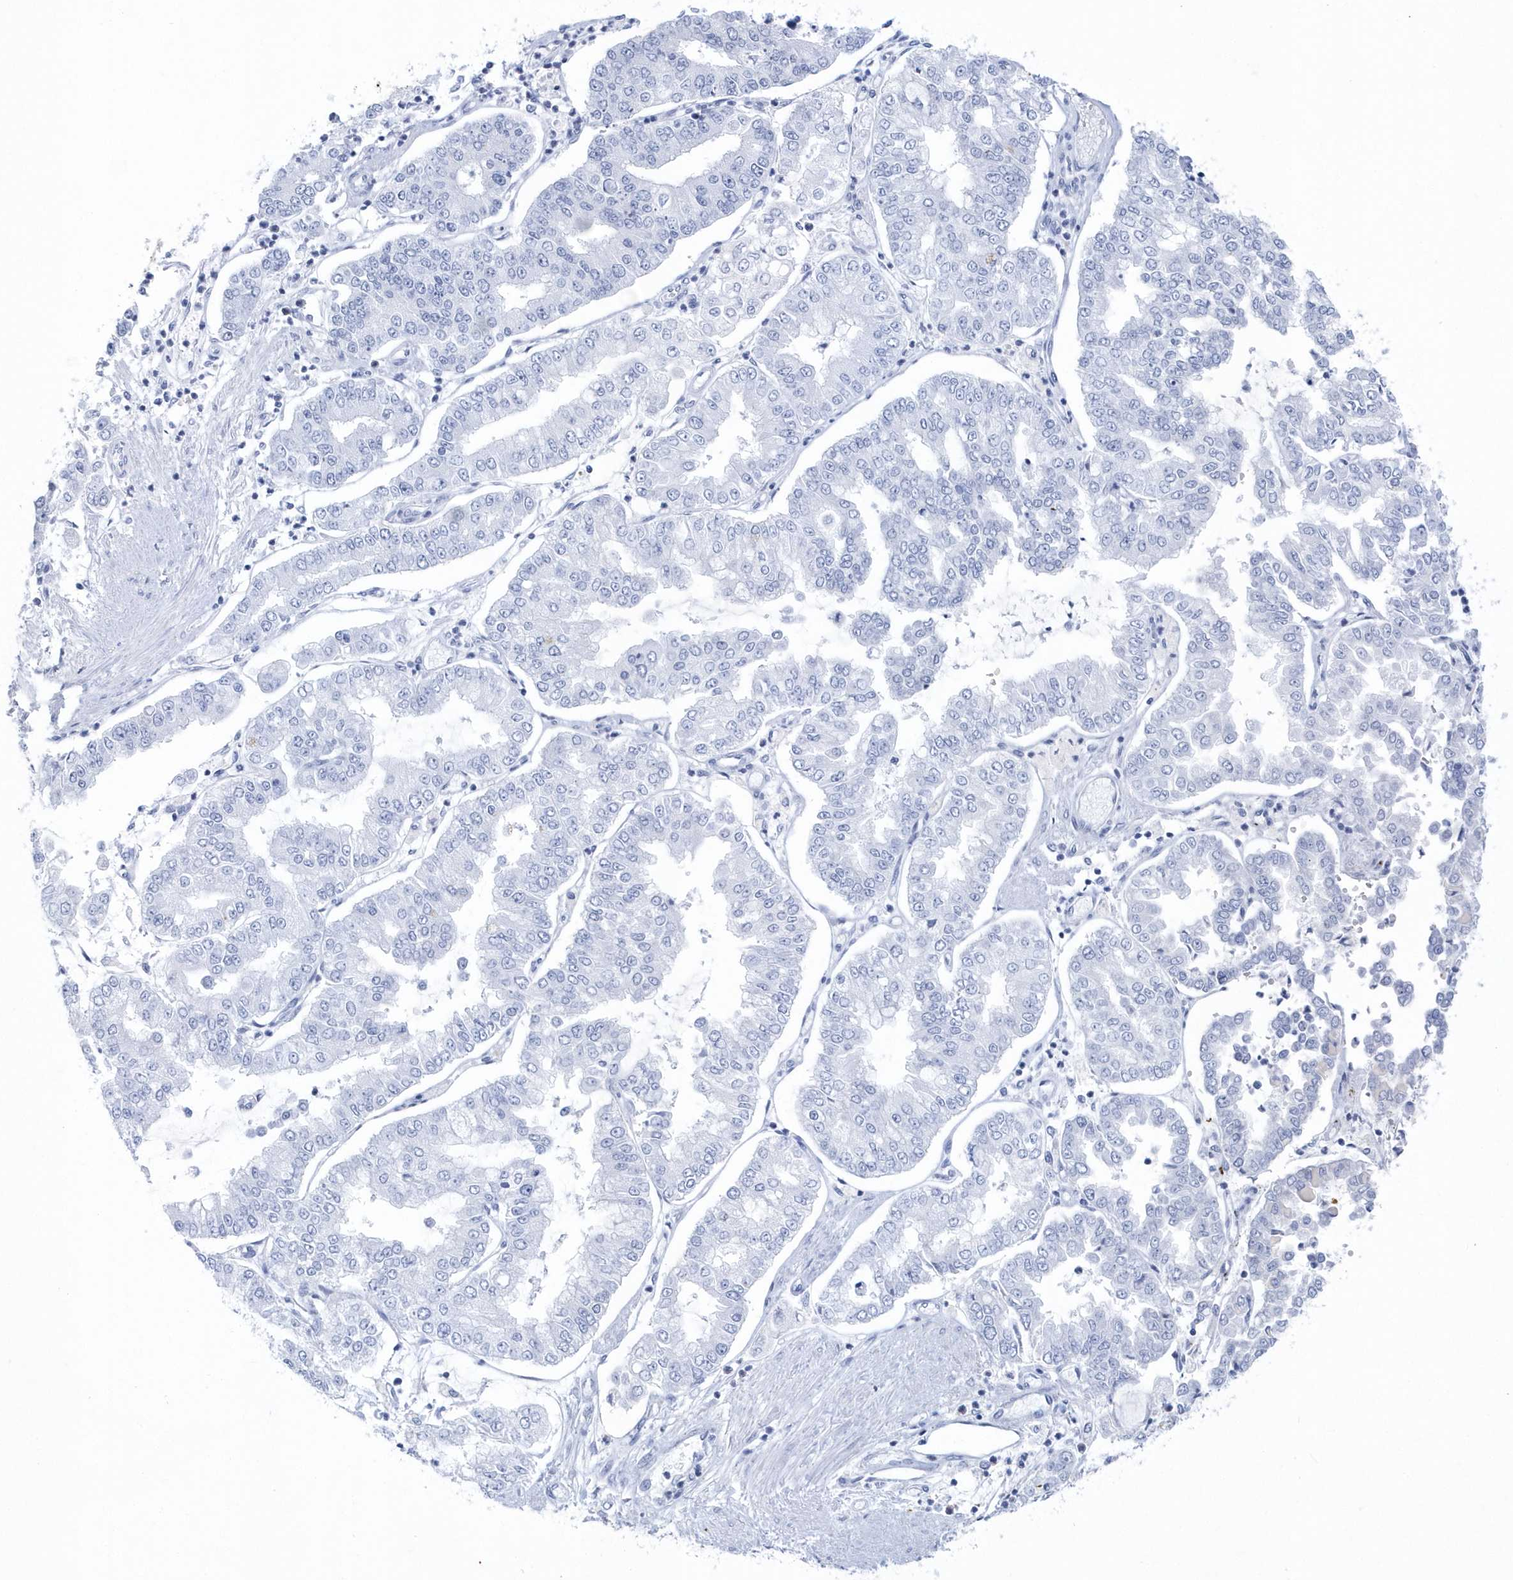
{"staining": {"intensity": "negative", "quantity": "none", "location": "none"}, "tissue": "stomach cancer", "cell_type": "Tumor cells", "image_type": "cancer", "snomed": [{"axis": "morphology", "description": "Adenocarcinoma, NOS"}, {"axis": "topography", "description": "Stomach"}], "caption": "Immunohistochemistry of human stomach cancer reveals no positivity in tumor cells.", "gene": "PTPRO", "patient": {"sex": "male", "age": 76}}